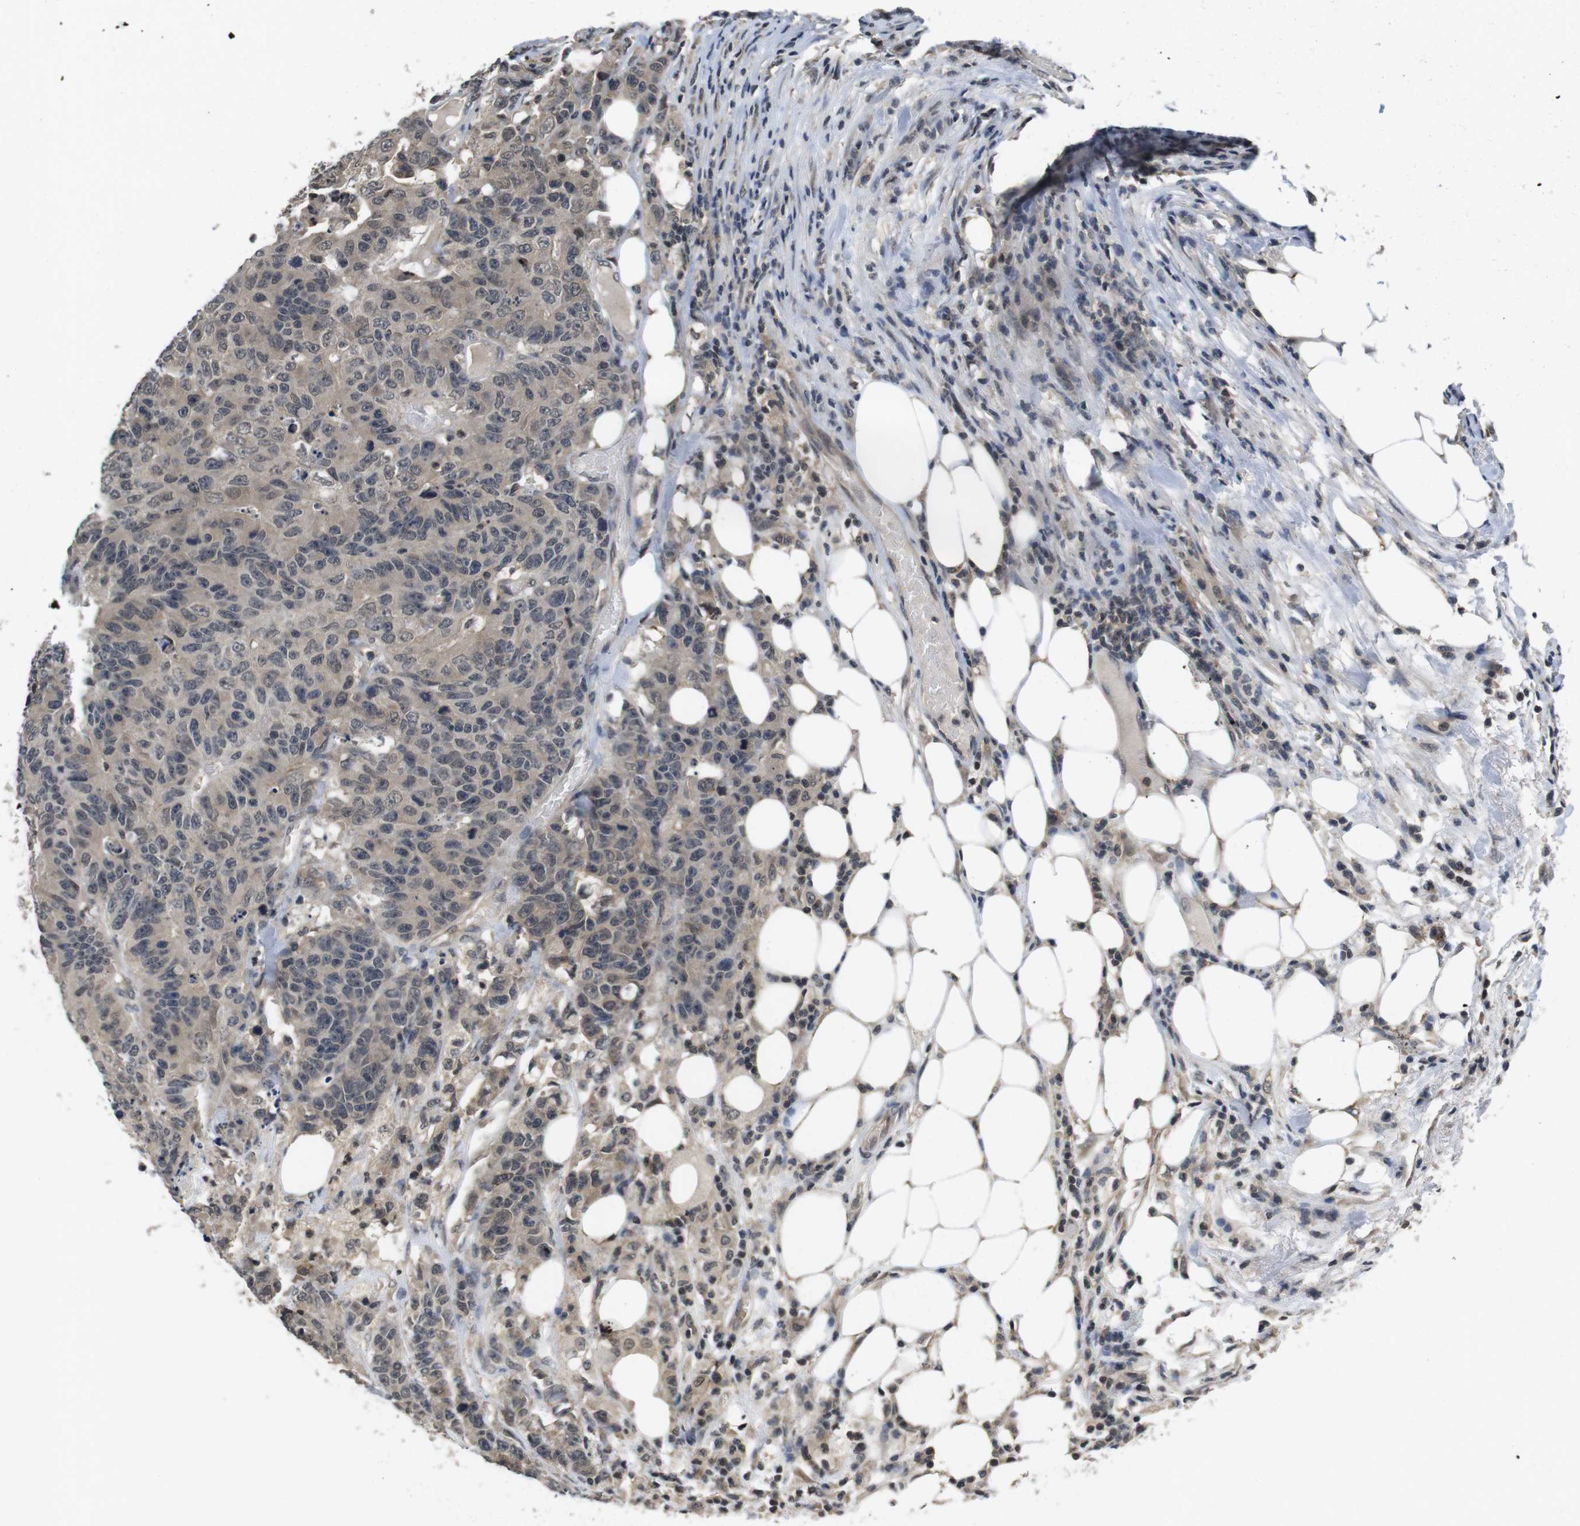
{"staining": {"intensity": "weak", "quantity": ">75%", "location": "cytoplasmic/membranous"}, "tissue": "colorectal cancer", "cell_type": "Tumor cells", "image_type": "cancer", "snomed": [{"axis": "morphology", "description": "Adenocarcinoma, NOS"}, {"axis": "topography", "description": "Colon"}], "caption": "Immunohistochemistry (IHC) (DAB) staining of adenocarcinoma (colorectal) demonstrates weak cytoplasmic/membranous protein expression in about >75% of tumor cells. The staining was performed using DAB (3,3'-diaminobenzidine) to visualize the protein expression in brown, while the nuclei were stained in blue with hematoxylin (Magnification: 20x).", "gene": "FADD", "patient": {"sex": "female", "age": 86}}